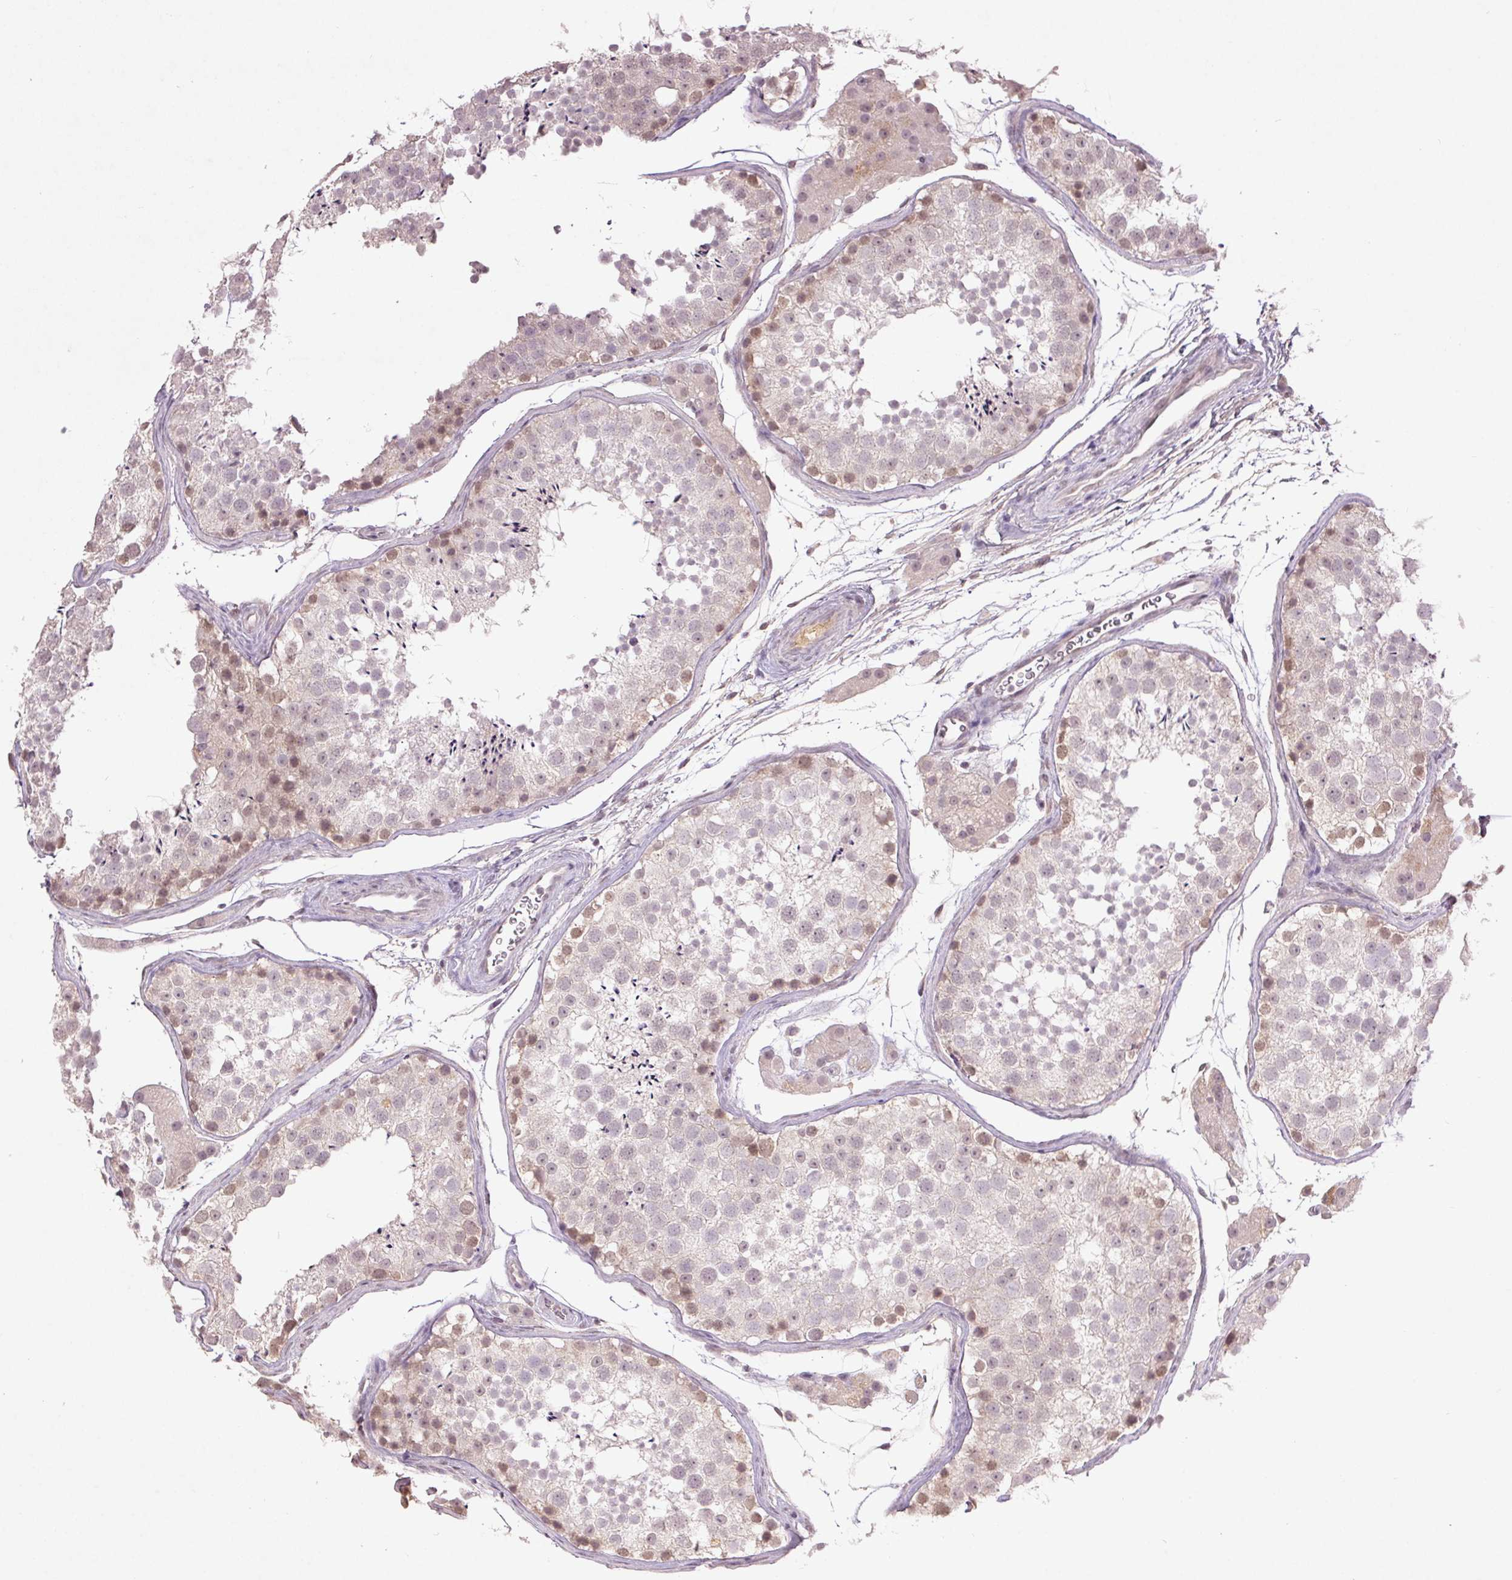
{"staining": {"intensity": "weak", "quantity": "<25%", "location": "nuclear"}, "tissue": "testis", "cell_type": "Cells in seminiferous ducts", "image_type": "normal", "snomed": [{"axis": "morphology", "description": "Normal tissue, NOS"}, {"axis": "topography", "description": "Testis"}], "caption": "IHC image of normal testis: human testis stained with DAB displays no significant protein positivity in cells in seminiferous ducts.", "gene": "FAM168B", "patient": {"sex": "male", "age": 41}}